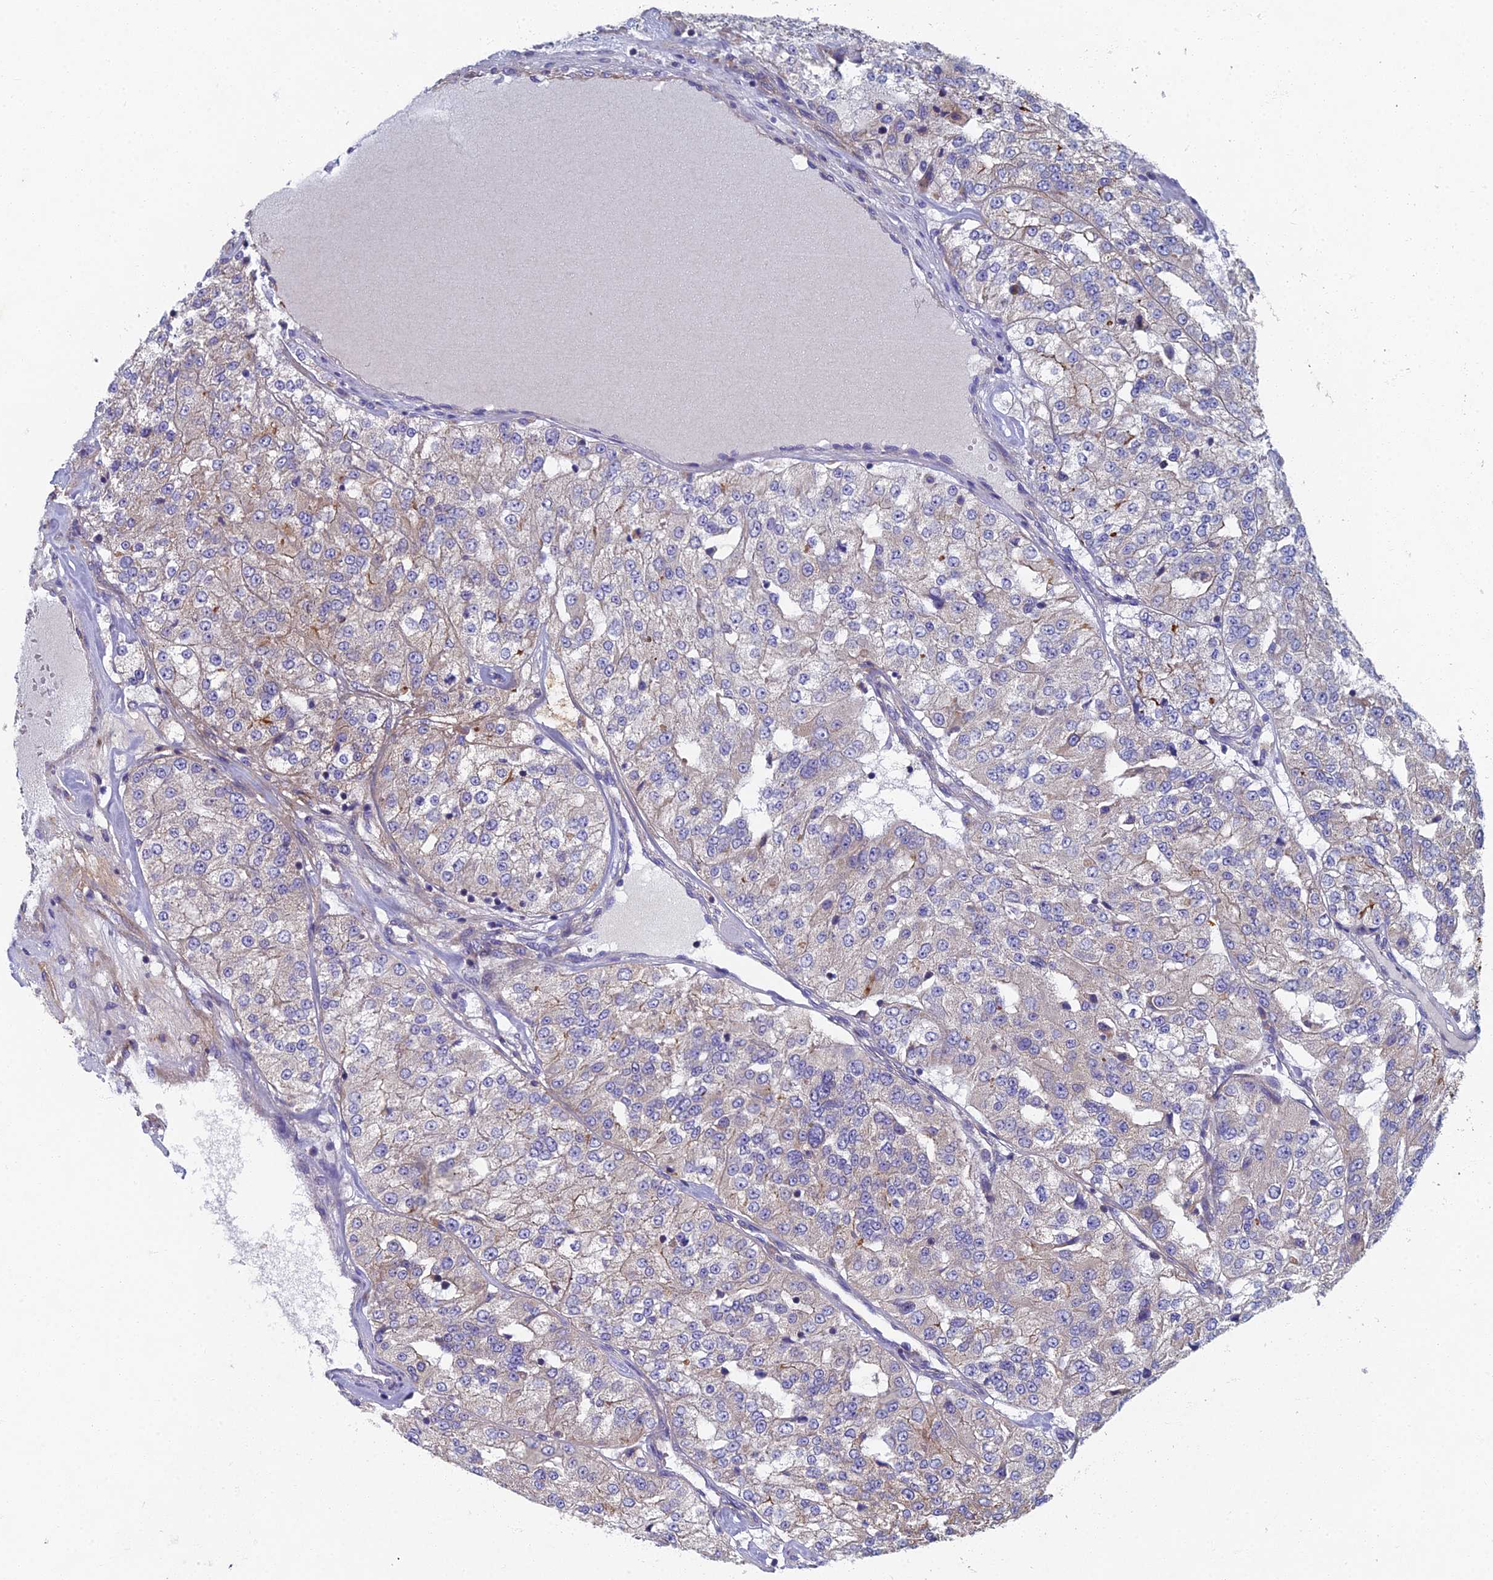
{"staining": {"intensity": "weak", "quantity": "<25%", "location": "cytoplasmic/membranous"}, "tissue": "renal cancer", "cell_type": "Tumor cells", "image_type": "cancer", "snomed": [{"axis": "morphology", "description": "Adenocarcinoma, NOS"}, {"axis": "topography", "description": "Kidney"}], "caption": "Immunohistochemistry micrograph of neoplastic tissue: human renal adenocarcinoma stained with DAB displays no significant protein positivity in tumor cells. (DAB IHC with hematoxylin counter stain).", "gene": "RNASEK", "patient": {"sex": "female", "age": 63}}